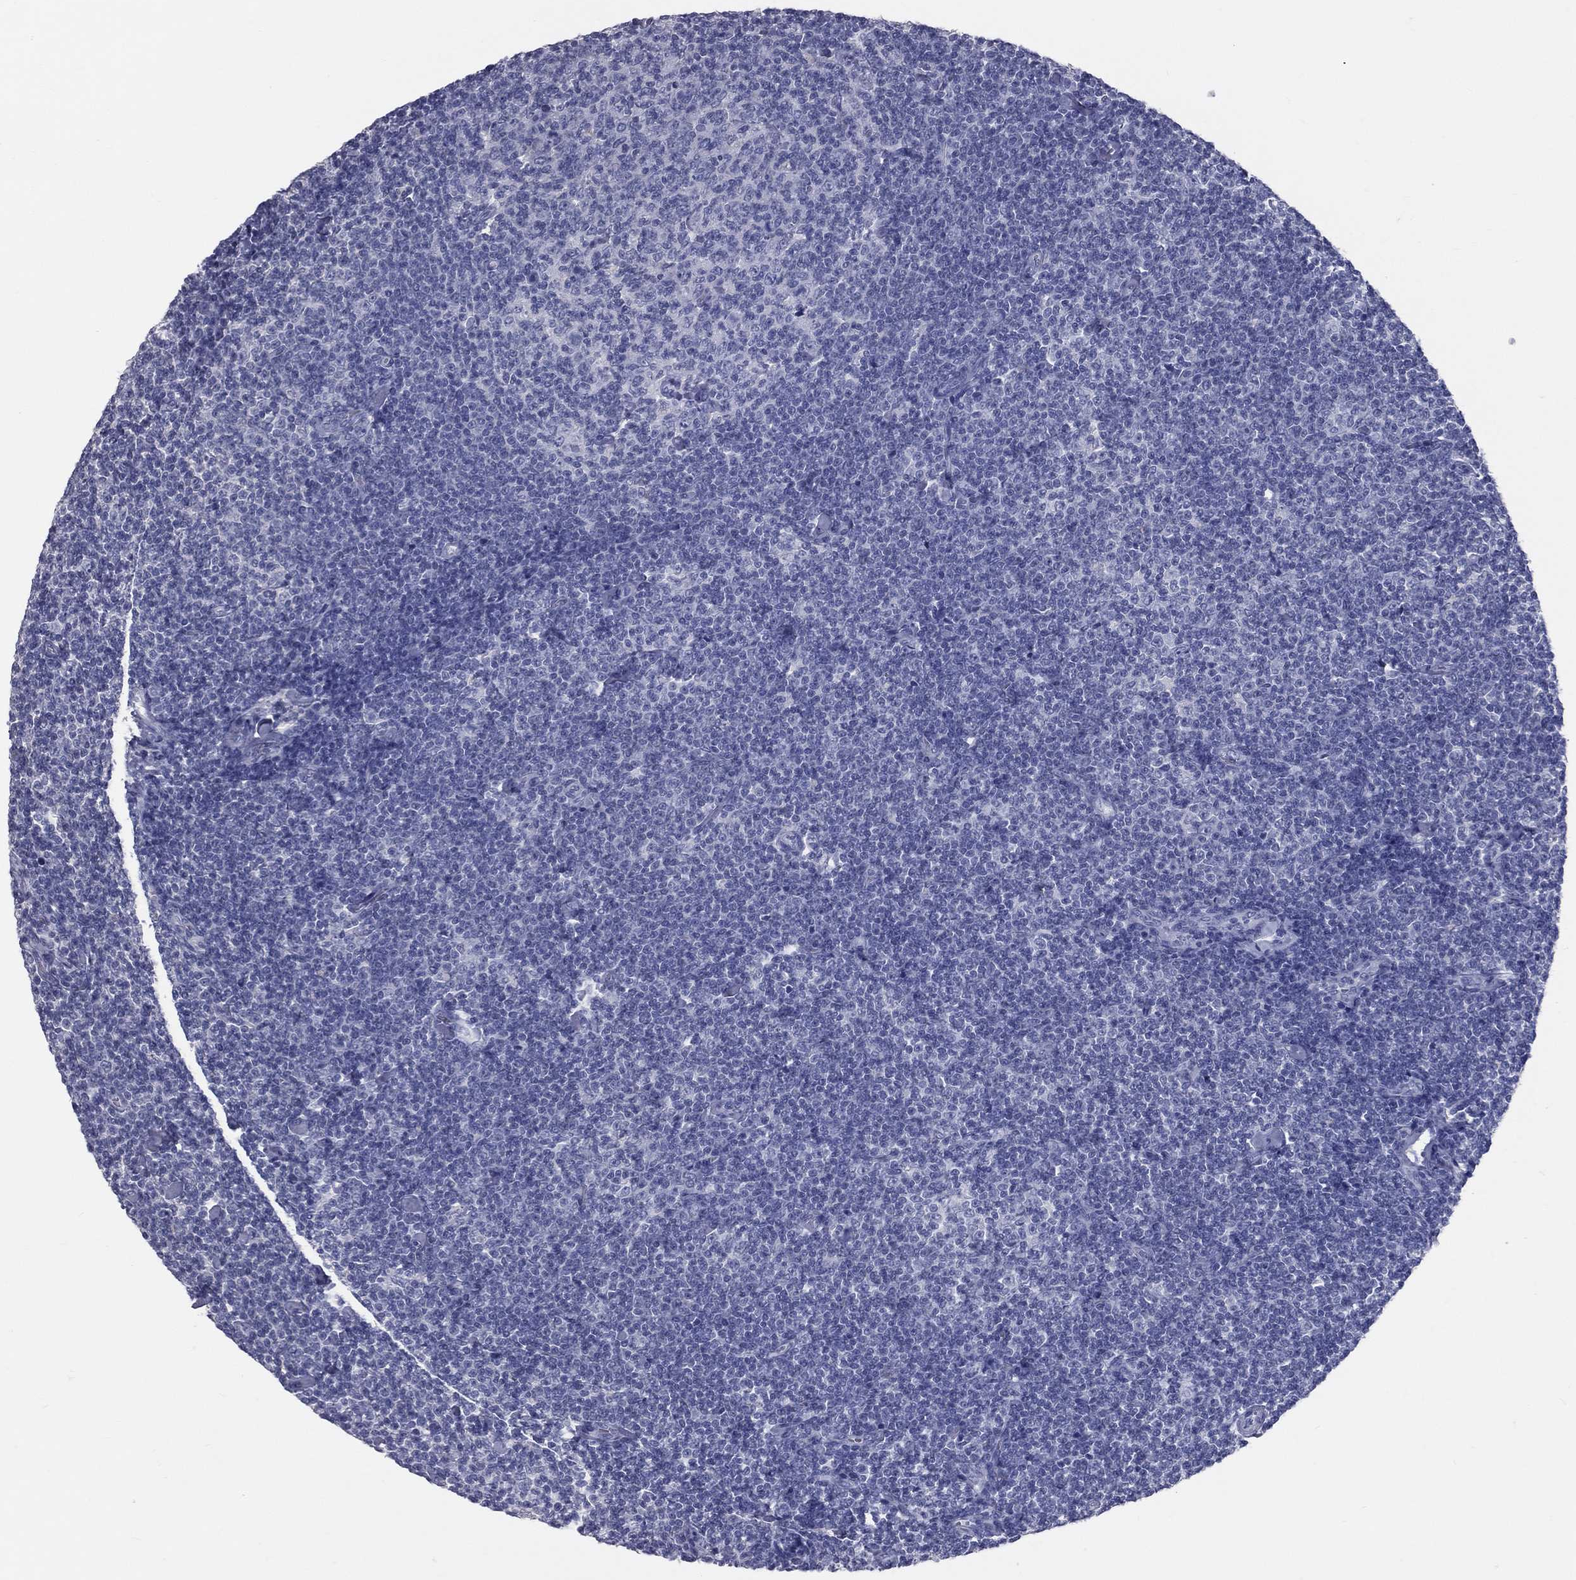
{"staining": {"intensity": "negative", "quantity": "none", "location": "none"}, "tissue": "lymphoma", "cell_type": "Tumor cells", "image_type": "cancer", "snomed": [{"axis": "morphology", "description": "Malignant lymphoma, non-Hodgkin's type, Low grade"}, {"axis": "topography", "description": "Lymph node"}], "caption": "DAB (3,3'-diaminobenzidine) immunohistochemical staining of lymphoma demonstrates no significant positivity in tumor cells. (Stains: DAB (3,3'-diaminobenzidine) immunohistochemistry with hematoxylin counter stain, Microscopy: brightfield microscopy at high magnification).", "gene": "TFPI2", "patient": {"sex": "male", "age": 81}}